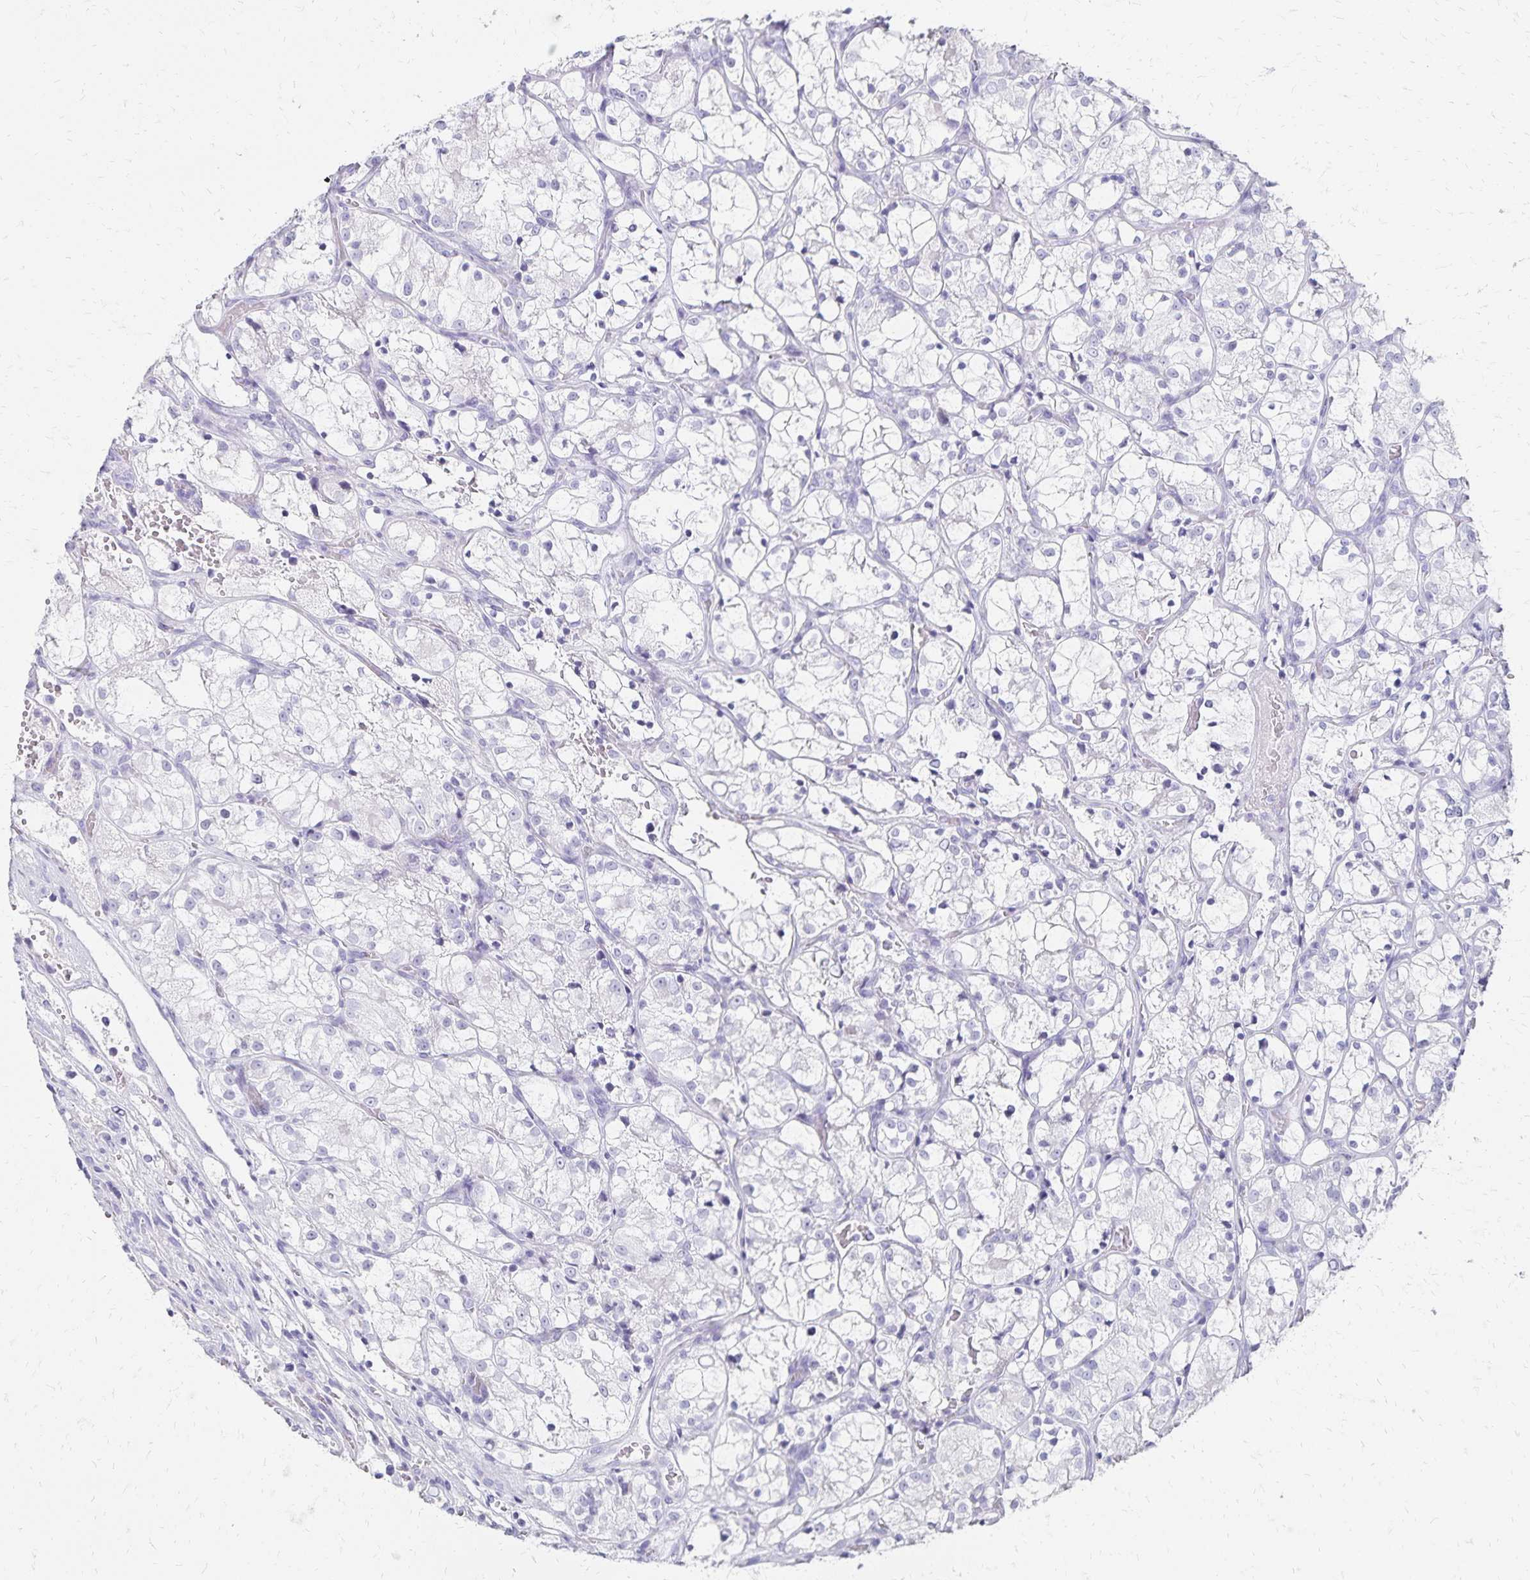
{"staining": {"intensity": "negative", "quantity": "none", "location": "none"}, "tissue": "renal cancer", "cell_type": "Tumor cells", "image_type": "cancer", "snomed": [{"axis": "morphology", "description": "Adenocarcinoma, NOS"}, {"axis": "topography", "description": "Kidney"}], "caption": "A high-resolution histopathology image shows immunohistochemistry (IHC) staining of renal cancer (adenocarcinoma), which demonstrates no significant expression in tumor cells.", "gene": "GIP", "patient": {"sex": "female", "age": 69}}